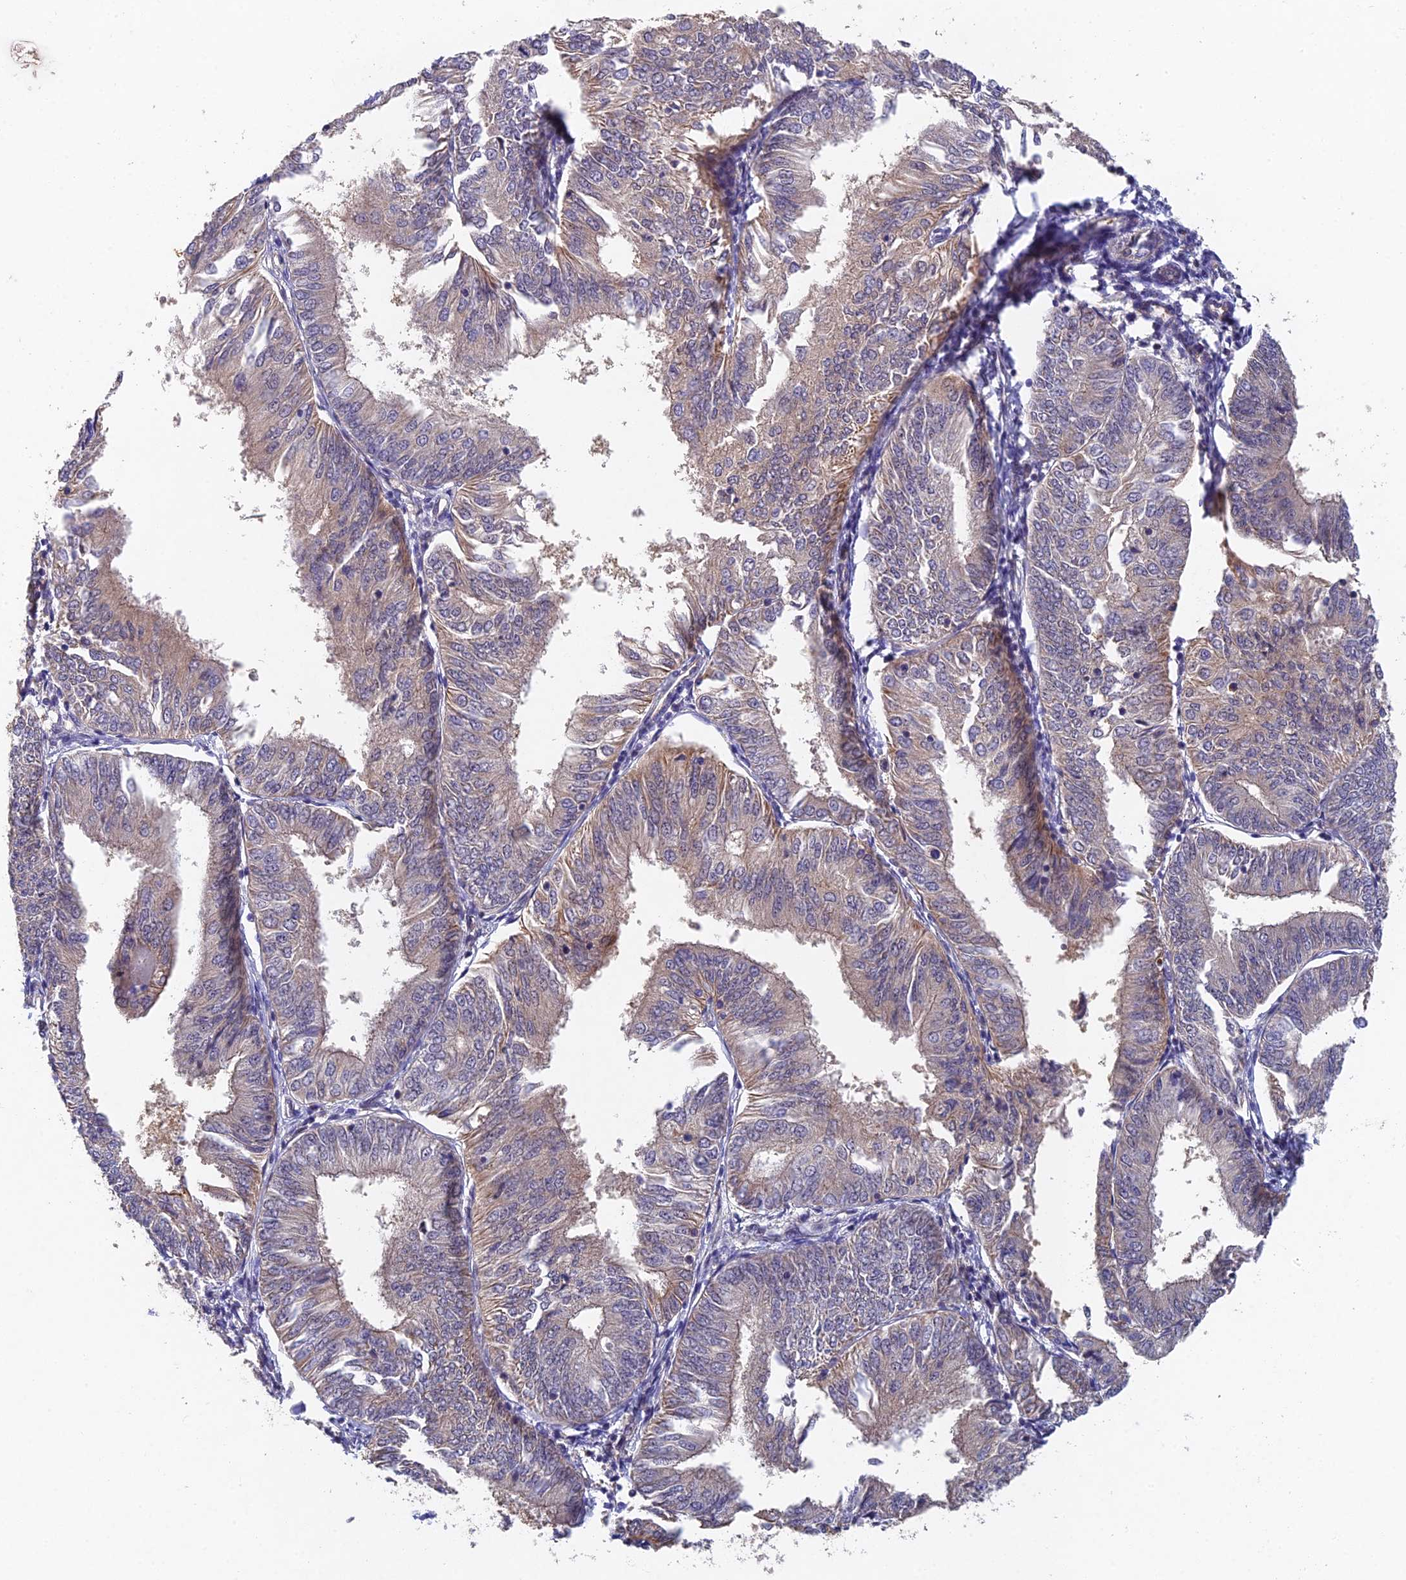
{"staining": {"intensity": "weak", "quantity": "<25%", "location": "cytoplasmic/membranous"}, "tissue": "endometrial cancer", "cell_type": "Tumor cells", "image_type": "cancer", "snomed": [{"axis": "morphology", "description": "Adenocarcinoma, NOS"}, {"axis": "topography", "description": "Endometrium"}], "caption": "Tumor cells are negative for brown protein staining in endometrial adenocarcinoma.", "gene": "NSMCE1", "patient": {"sex": "female", "age": 58}}